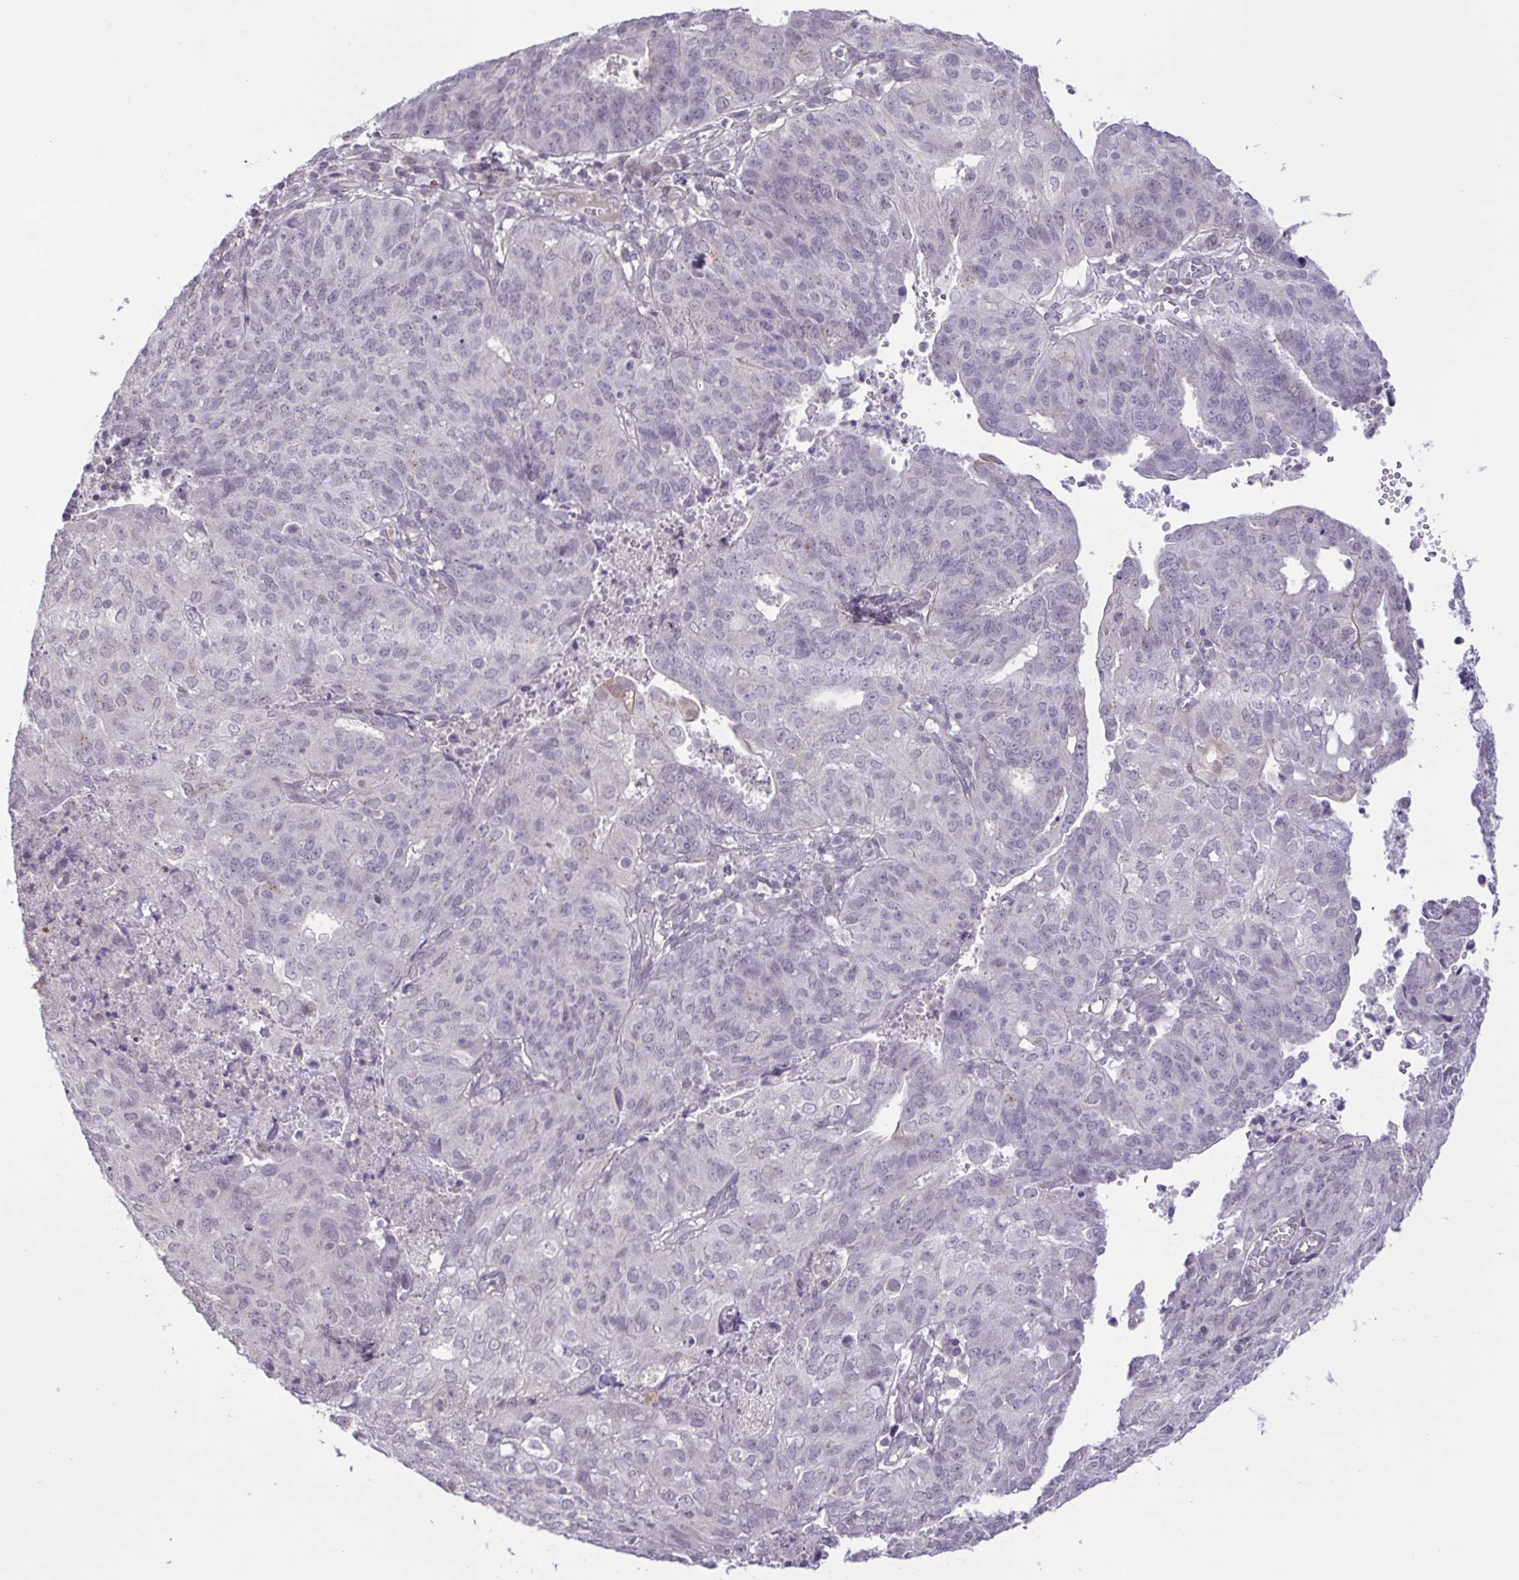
{"staining": {"intensity": "negative", "quantity": "none", "location": "none"}, "tissue": "endometrial cancer", "cell_type": "Tumor cells", "image_type": "cancer", "snomed": [{"axis": "morphology", "description": "Adenocarcinoma, NOS"}, {"axis": "topography", "description": "Endometrium"}], "caption": "Protein analysis of endometrial adenocarcinoma shows no significant positivity in tumor cells.", "gene": "IL1RN", "patient": {"sex": "female", "age": 82}}